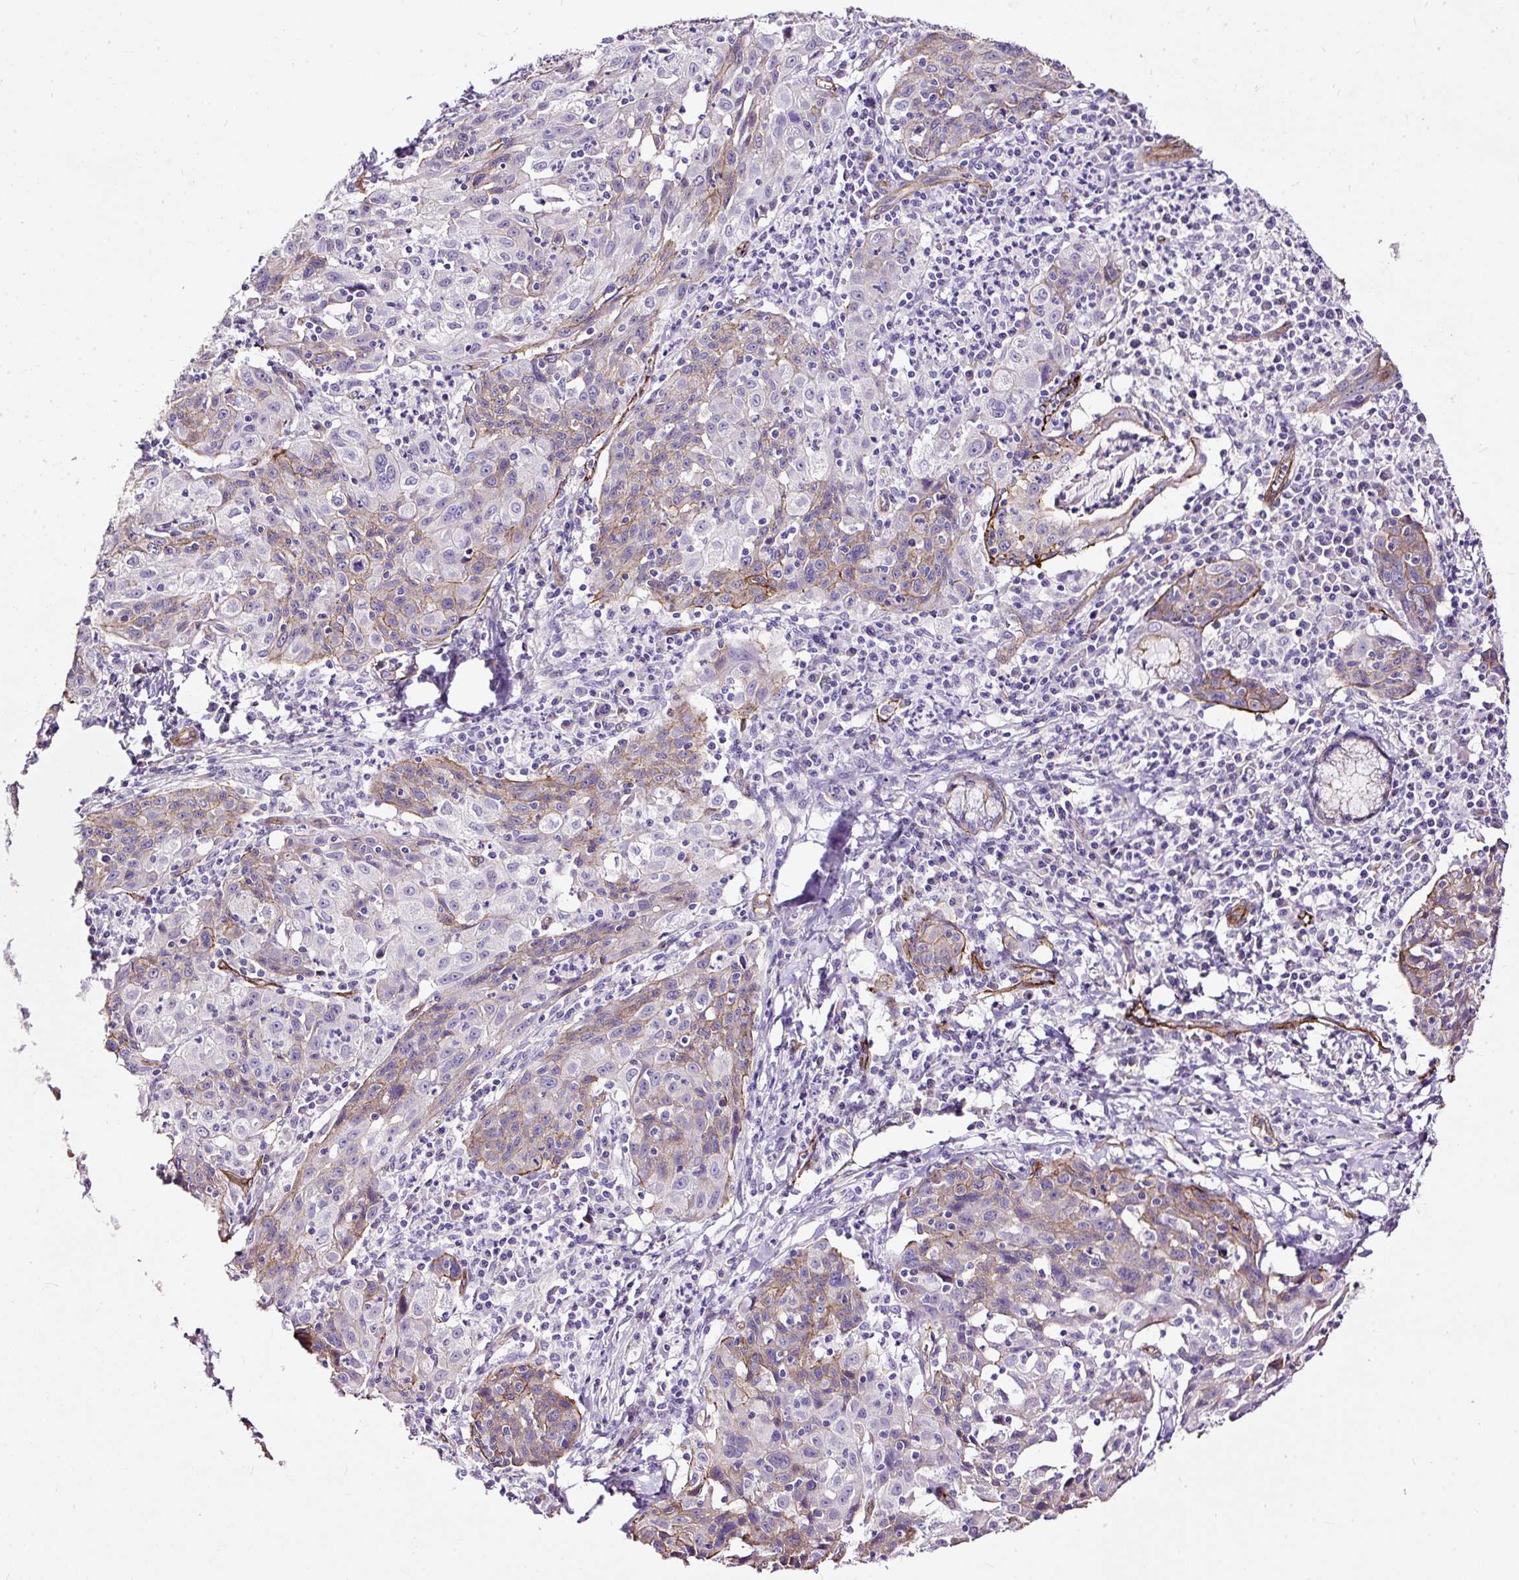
{"staining": {"intensity": "moderate", "quantity": "<25%", "location": "cytoplasmic/membranous"}, "tissue": "lung cancer", "cell_type": "Tumor cells", "image_type": "cancer", "snomed": [{"axis": "morphology", "description": "Squamous cell carcinoma, NOS"}, {"axis": "morphology", "description": "Squamous cell carcinoma, metastatic, NOS"}, {"axis": "topography", "description": "Bronchus"}, {"axis": "topography", "description": "Lung"}], "caption": "Brown immunohistochemical staining in human lung cancer (squamous cell carcinoma) reveals moderate cytoplasmic/membranous positivity in about <25% of tumor cells. Ihc stains the protein of interest in brown and the nuclei are stained blue.", "gene": "MAGEB16", "patient": {"sex": "male", "age": 62}}